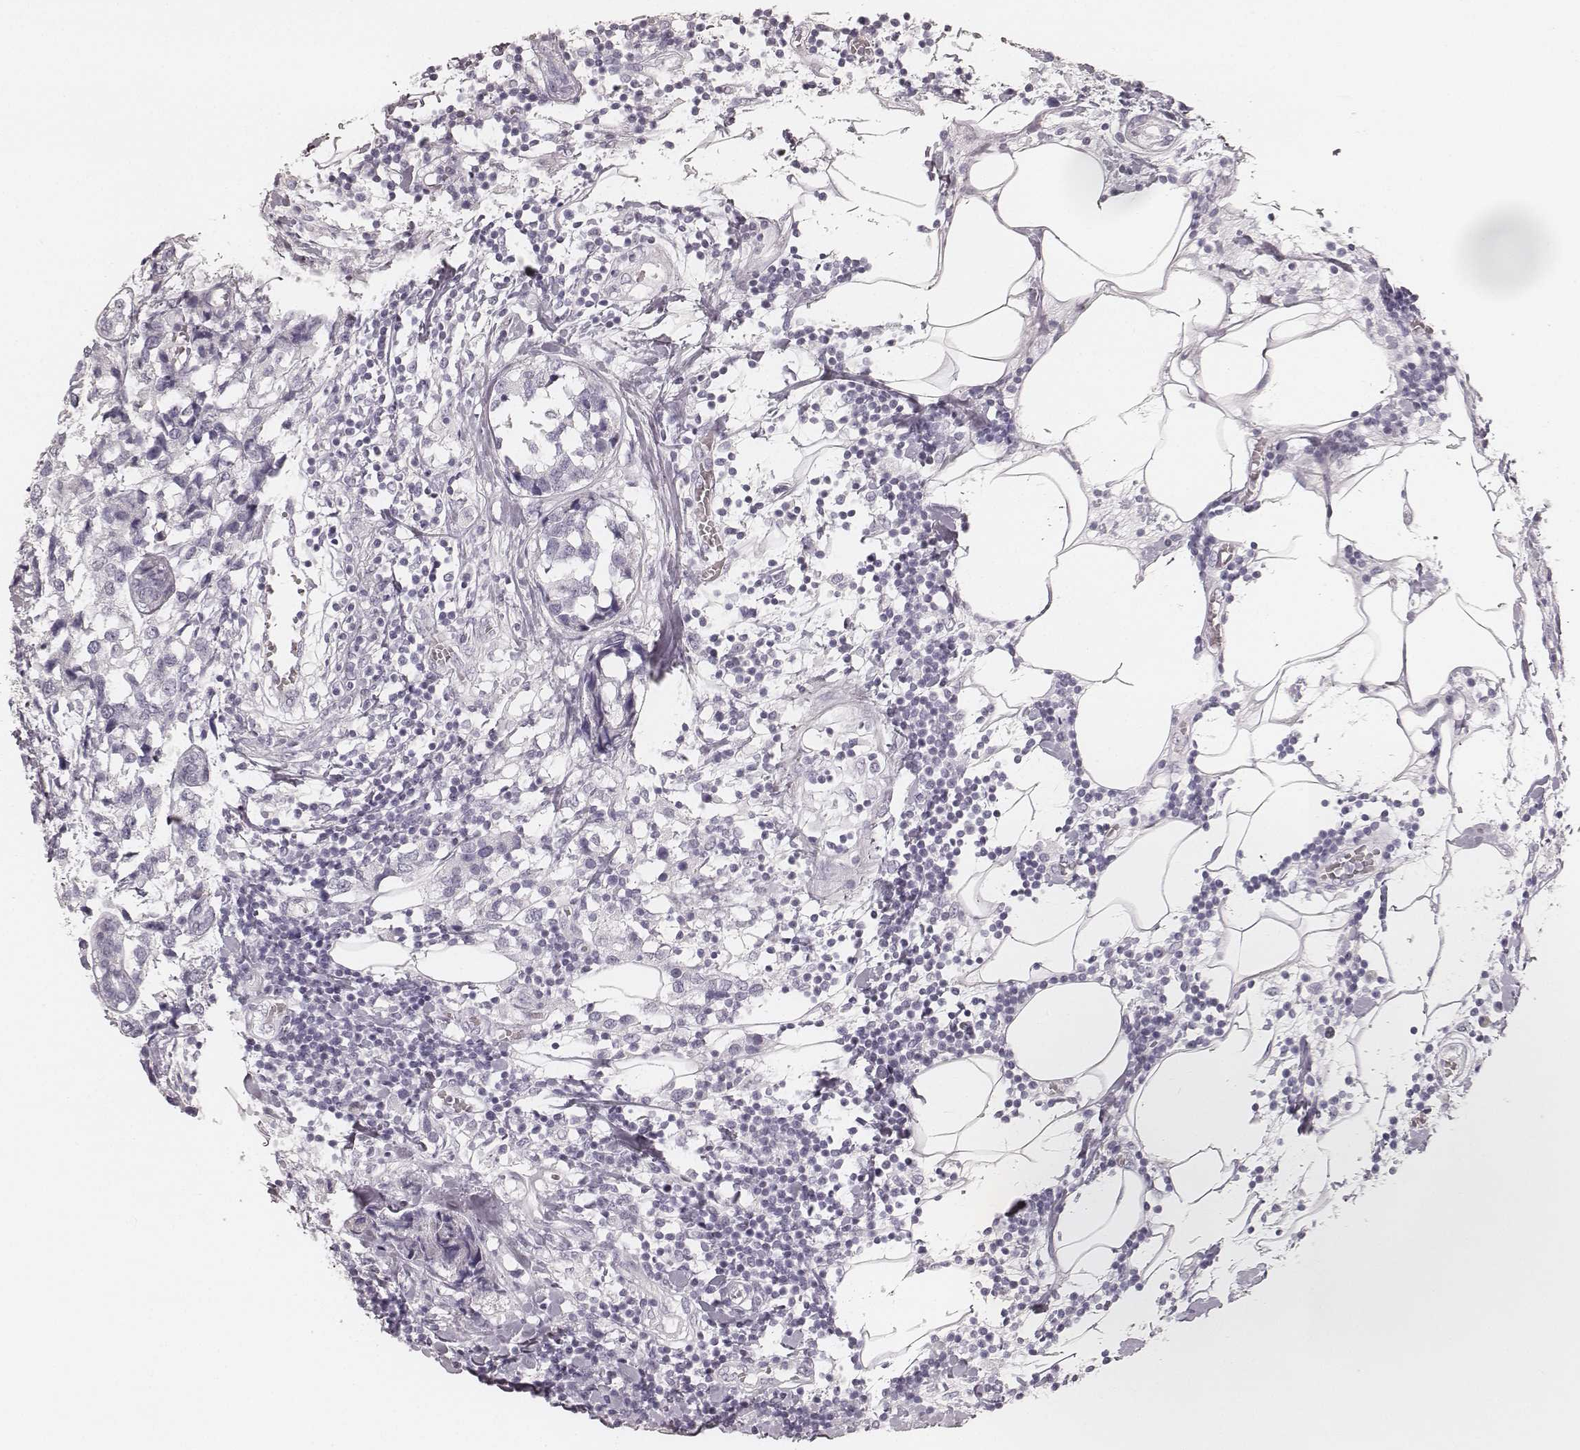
{"staining": {"intensity": "negative", "quantity": "none", "location": "none"}, "tissue": "breast cancer", "cell_type": "Tumor cells", "image_type": "cancer", "snomed": [{"axis": "morphology", "description": "Lobular carcinoma"}, {"axis": "topography", "description": "Breast"}], "caption": "High power microscopy image of an immunohistochemistry photomicrograph of breast cancer (lobular carcinoma), revealing no significant staining in tumor cells. (DAB IHC with hematoxylin counter stain).", "gene": "KRT82", "patient": {"sex": "female", "age": 59}}